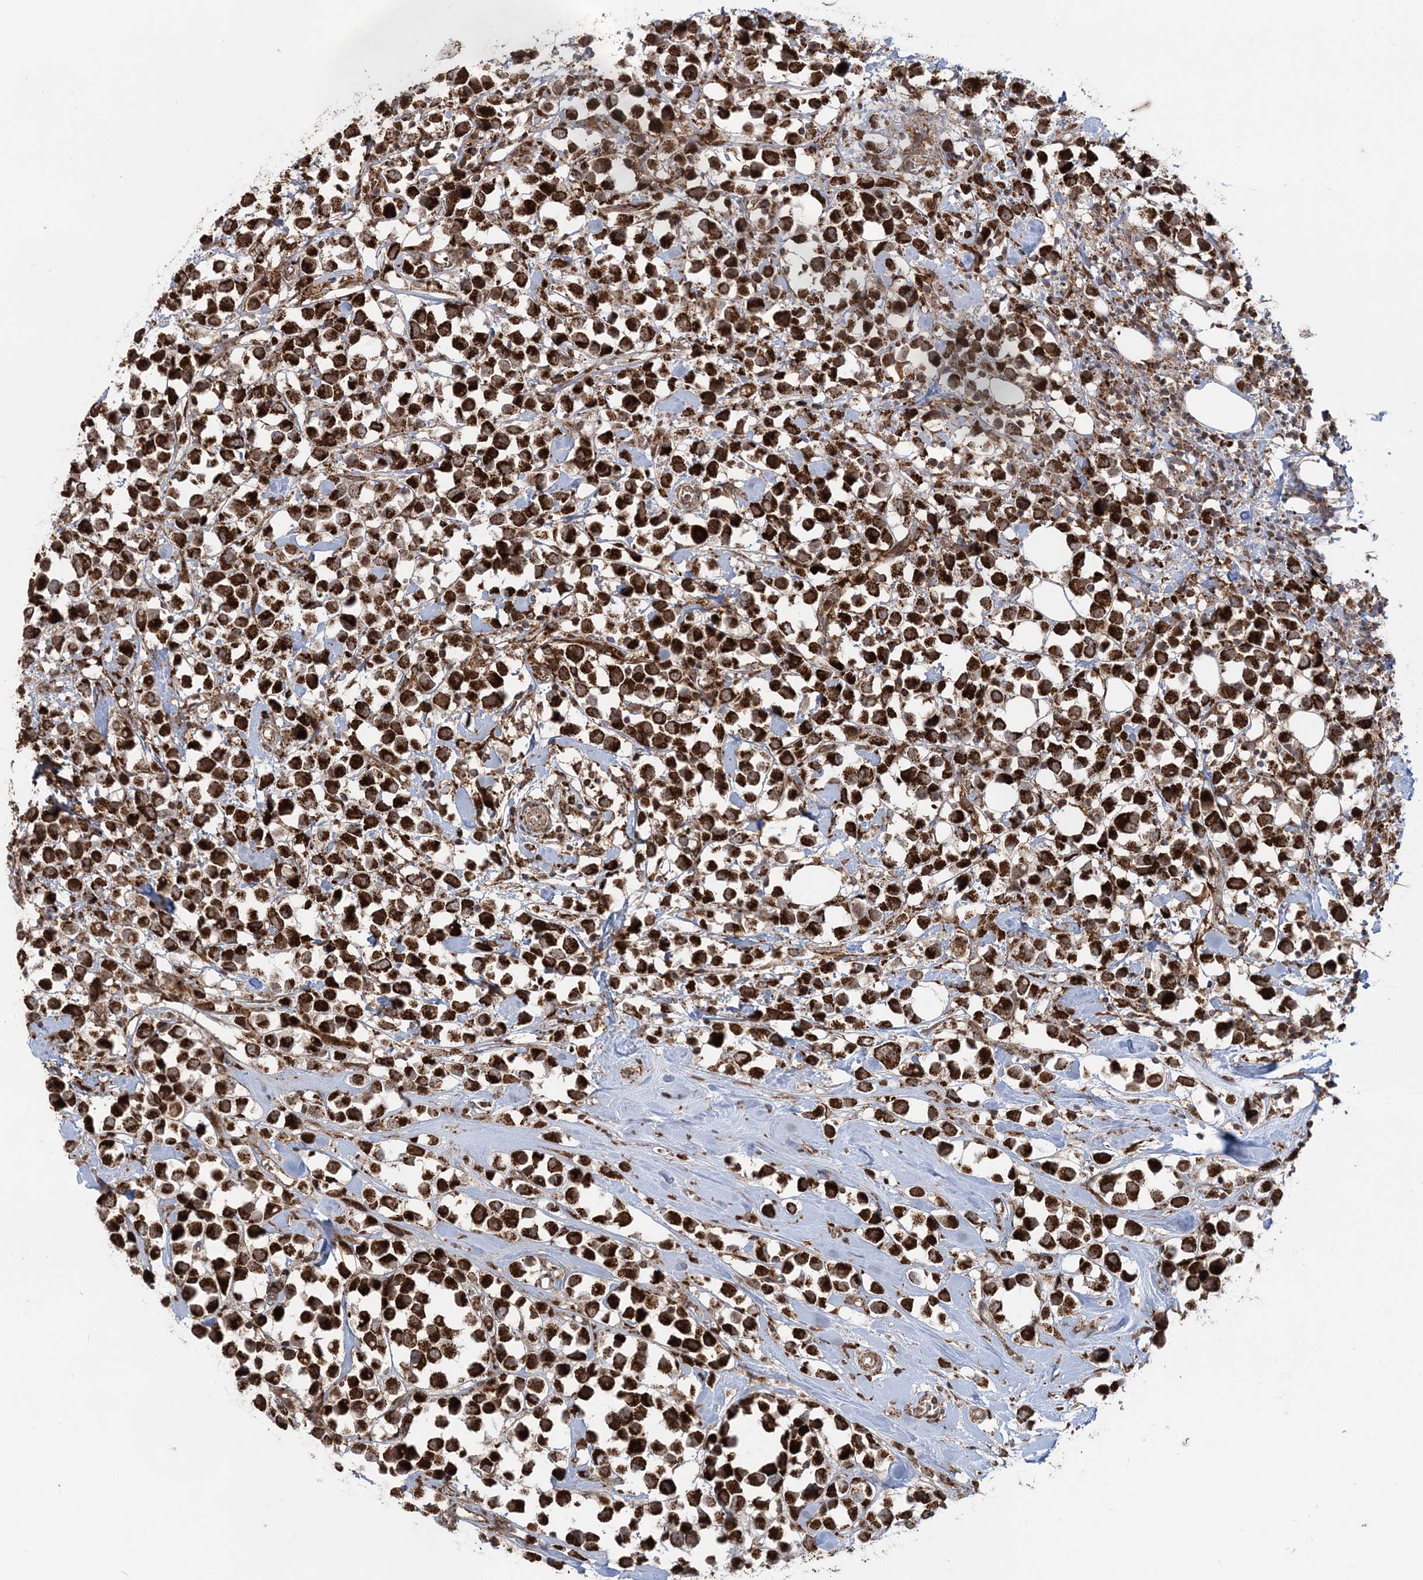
{"staining": {"intensity": "strong", "quantity": ">75%", "location": "cytoplasmic/membranous"}, "tissue": "breast cancer", "cell_type": "Tumor cells", "image_type": "cancer", "snomed": [{"axis": "morphology", "description": "Duct carcinoma"}, {"axis": "topography", "description": "Breast"}], "caption": "An IHC photomicrograph of tumor tissue is shown. Protein staining in brown highlights strong cytoplasmic/membranous positivity in invasive ductal carcinoma (breast) within tumor cells.", "gene": "LRPPRC", "patient": {"sex": "female", "age": 61}}